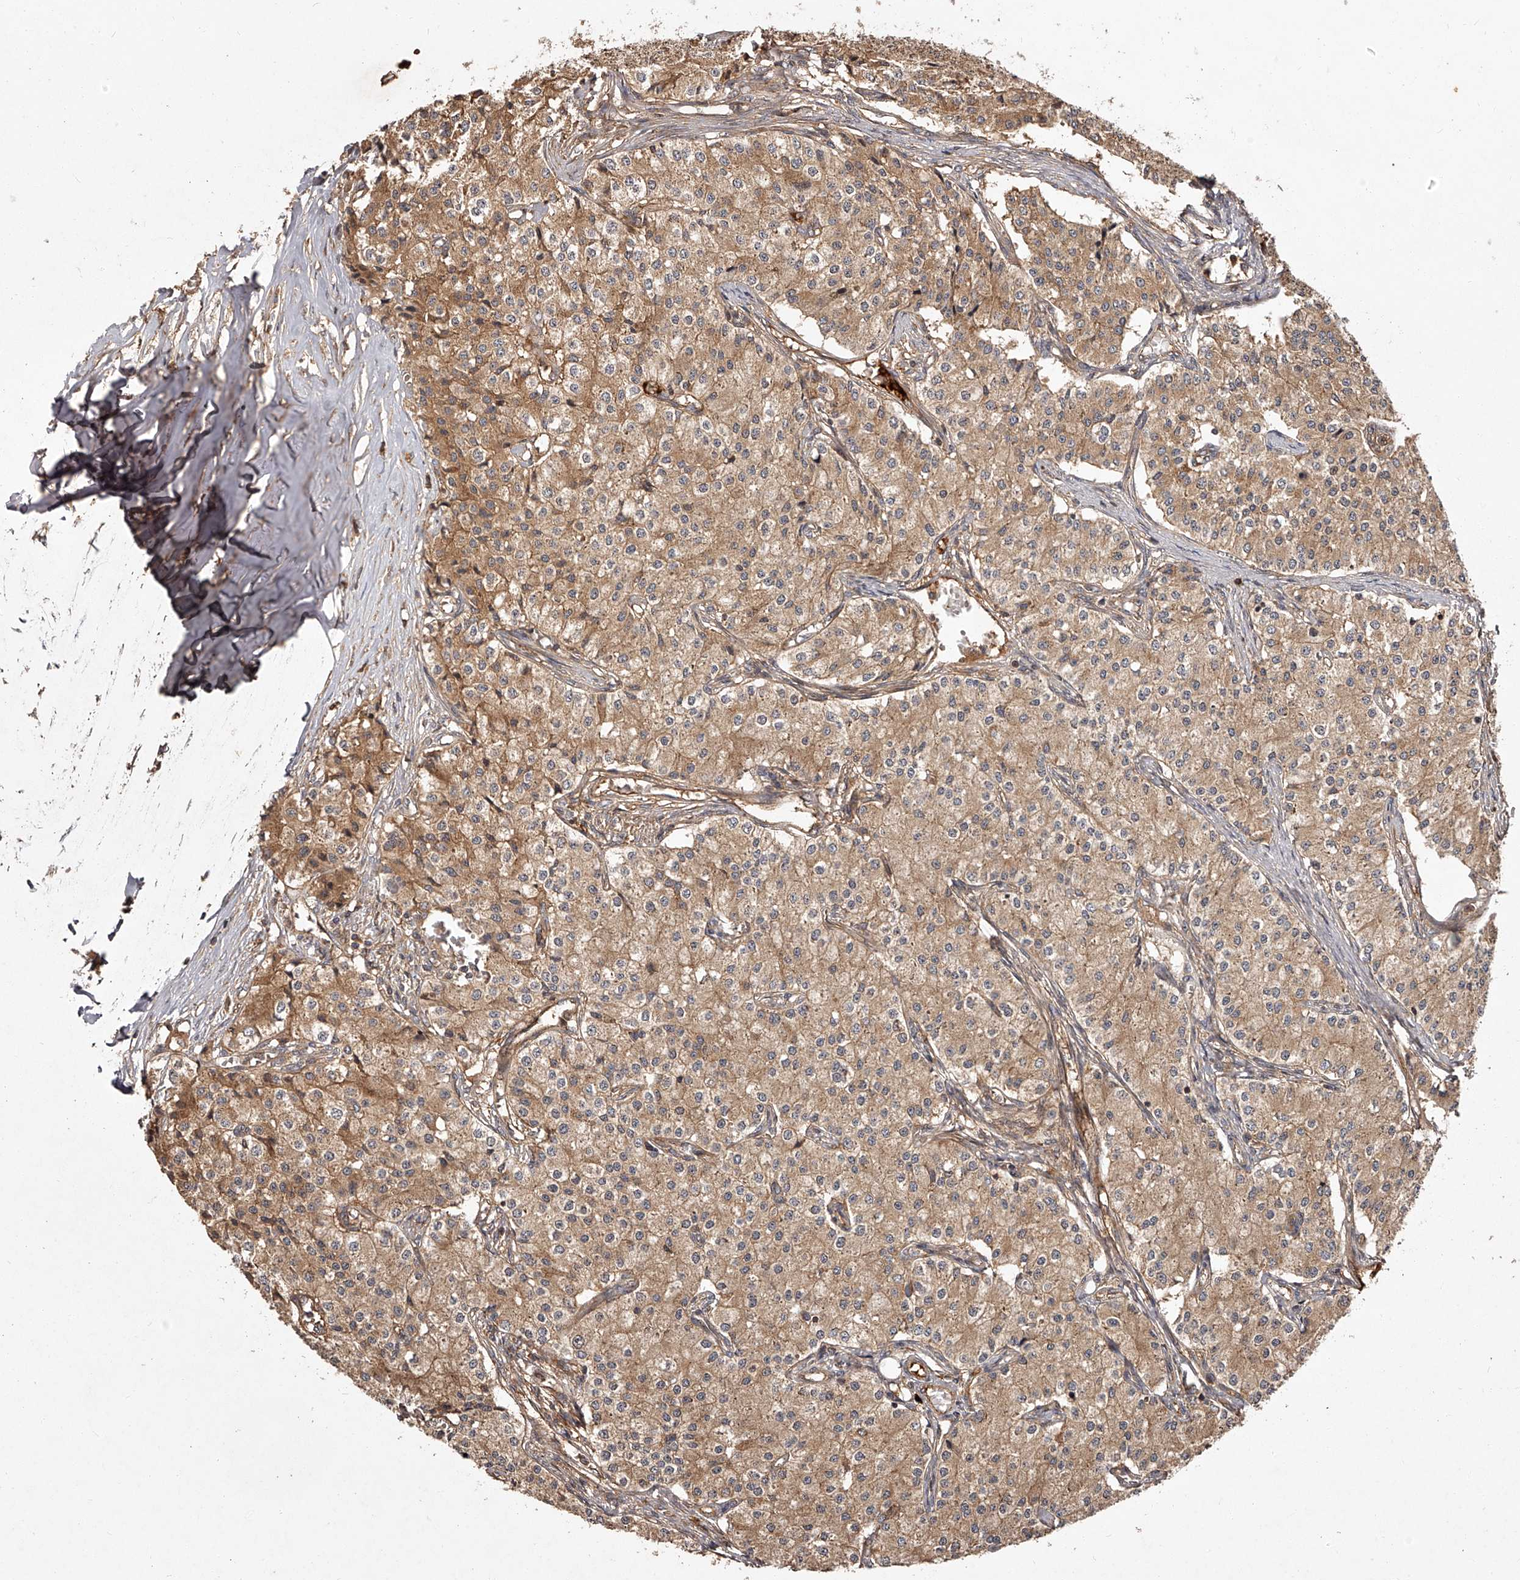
{"staining": {"intensity": "moderate", "quantity": ">75%", "location": "cytoplasmic/membranous"}, "tissue": "carcinoid", "cell_type": "Tumor cells", "image_type": "cancer", "snomed": [{"axis": "morphology", "description": "Carcinoid, malignant, NOS"}, {"axis": "topography", "description": "Colon"}], "caption": "Carcinoid (malignant) stained with immunohistochemistry displays moderate cytoplasmic/membranous positivity in approximately >75% of tumor cells.", "gene": "CRYZL1", "patient": {"sex": "female", "age": 52}}